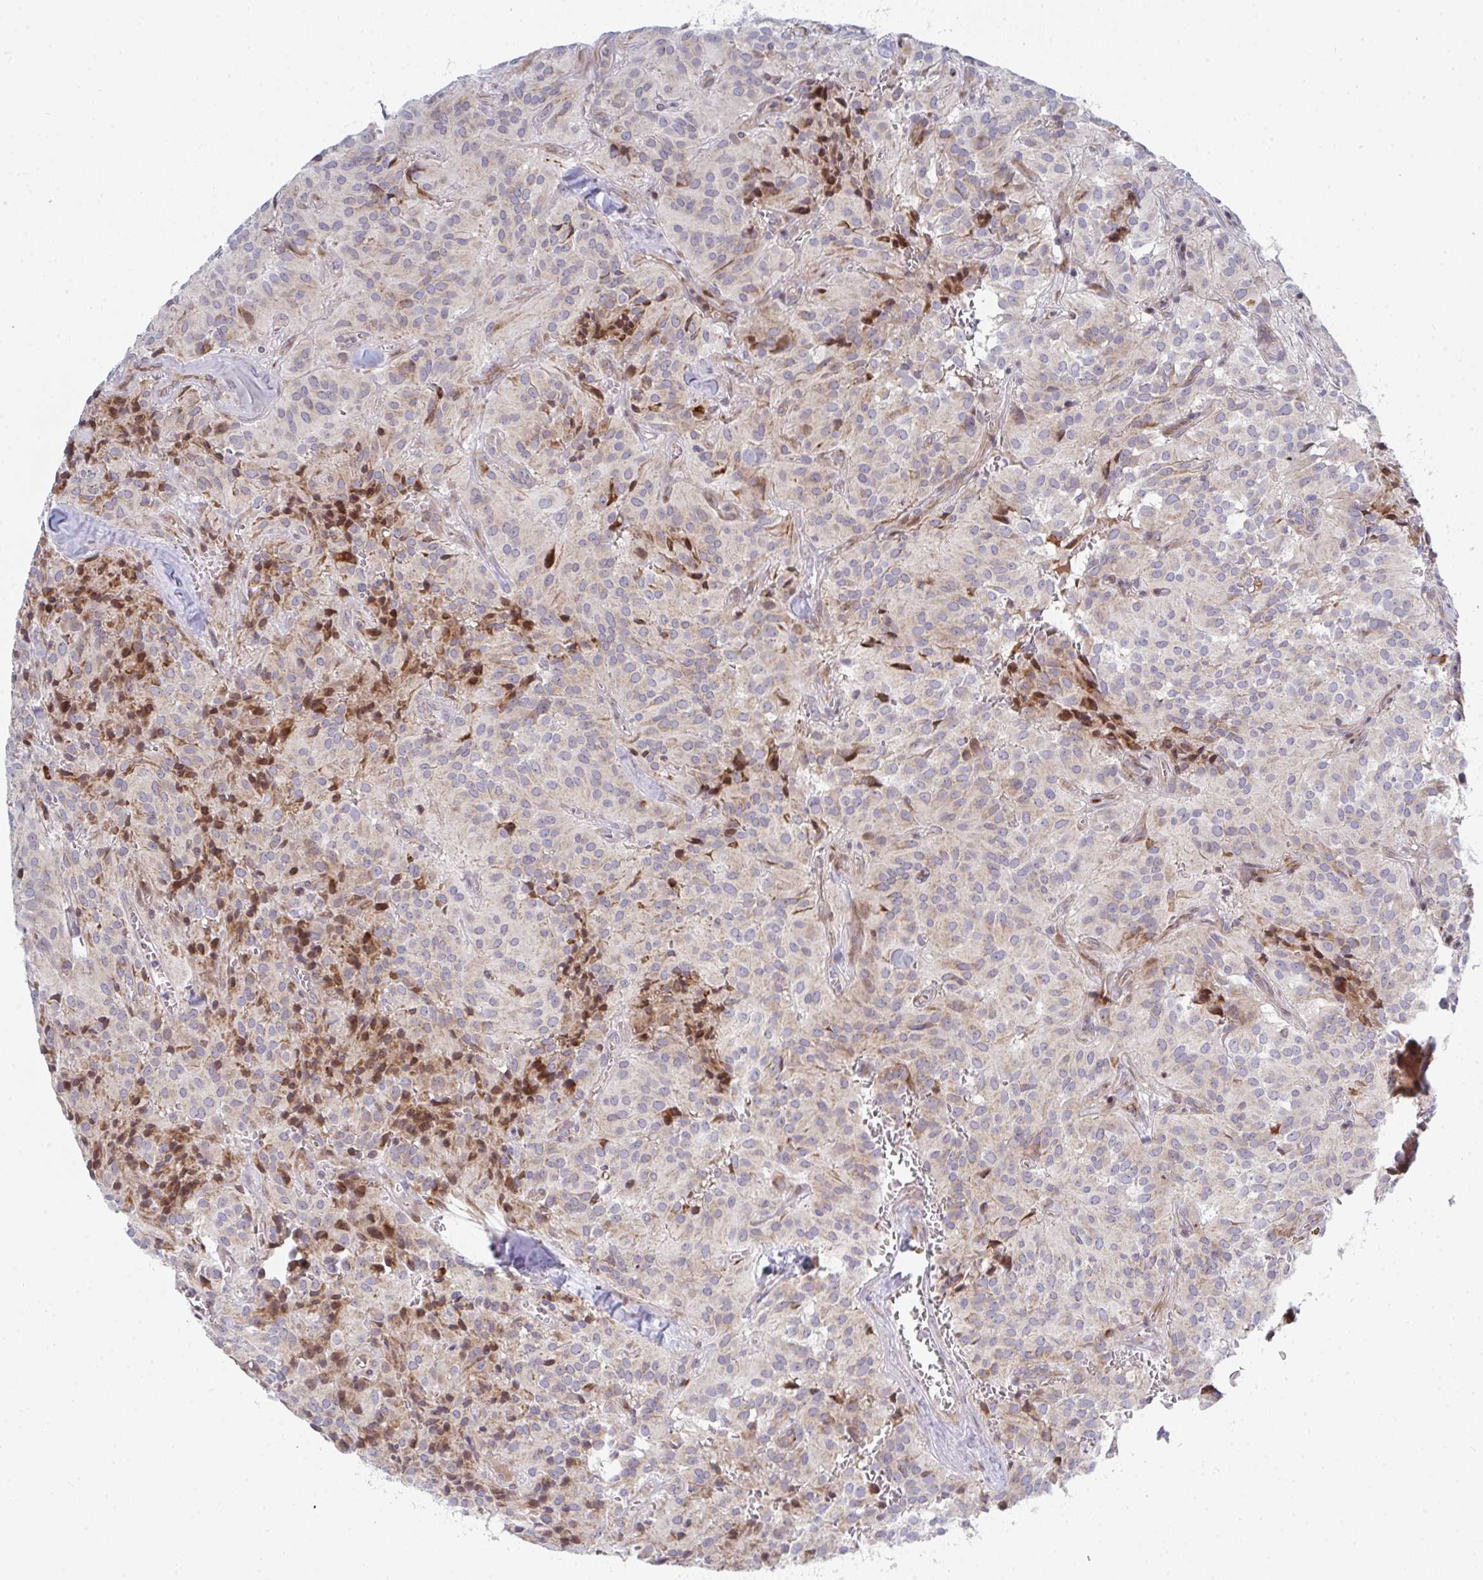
{"staining": {"intensity": "moderate", "quantity": "<25%", "location": "nuclear"}, "tissue": "glioma", "cell_type": "Tumor cells", "image_type": "cancer", "snomed": [{"axis": "morphology", "description": "Glioma, malignant, Low grade"}, {"axis": "topography", "description": "Brain"}], "caption": "The photomicrograph reveals a brown stain indicating the presence of a protein in the nuclear of tumor cells in malignant low-grade glioma.", "gene": "PRKCH", "patient": {"sex": "male", "age": 42}}